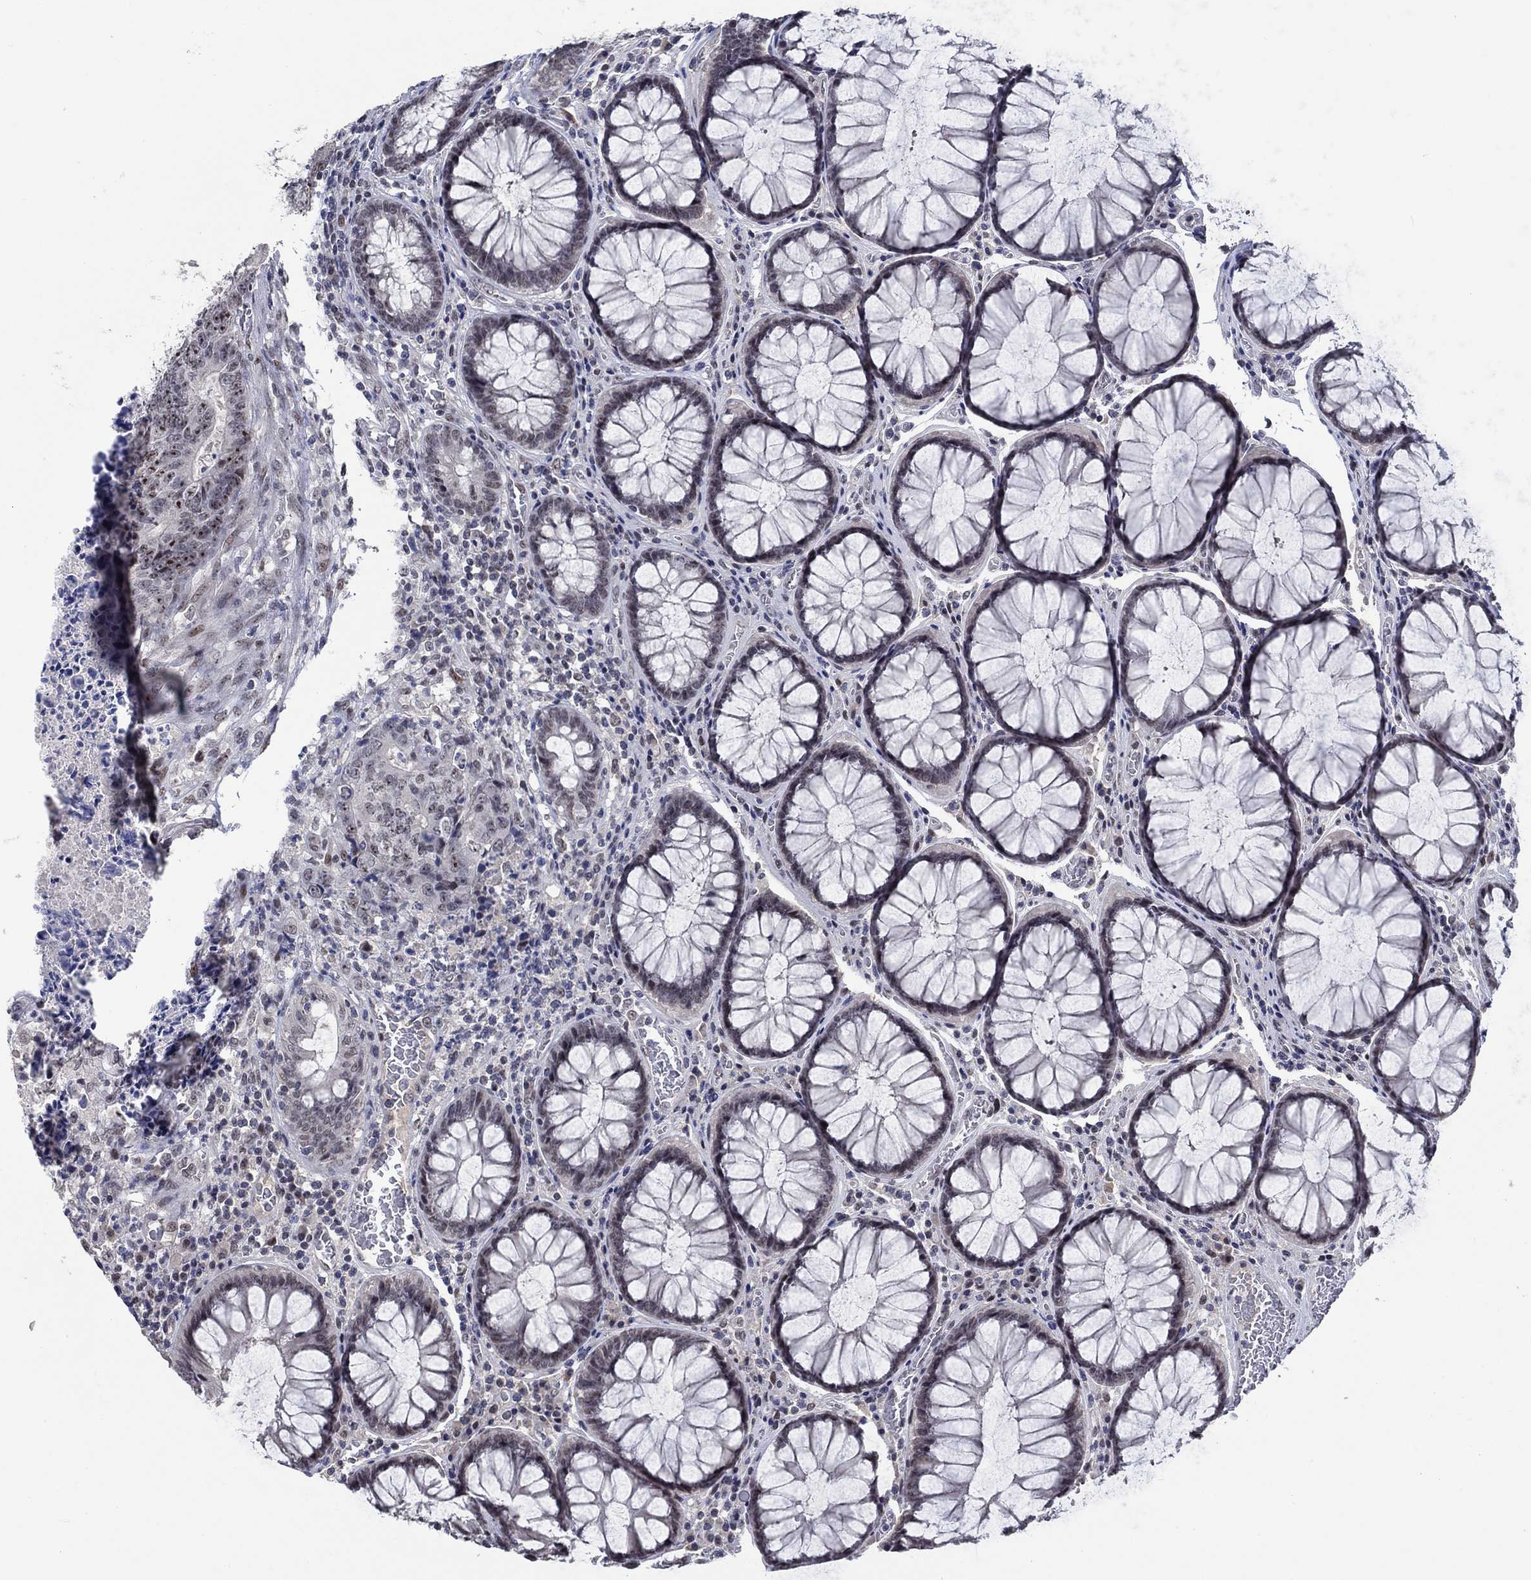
{"staining": {"intensity": "strong", "quantity": "<25%", "location": "nuclear"}, "tissue": "colorectal cancer", "cell_type": "Tumor cells", "image_type": "cancer", "snomed": [{"axis": "morphology", "description": "Adenocarcinoma, NOS"}, {"axis": "topography", "description": "Colon"}], "caption": "Tumor cells demonstrate medium levels of strong nuclear staining in approximately <25% of cells in human colorectal cancer (adenocarcinoma).", "gene": "HTN1", "patient": {"sex": "female", "age": 48}}